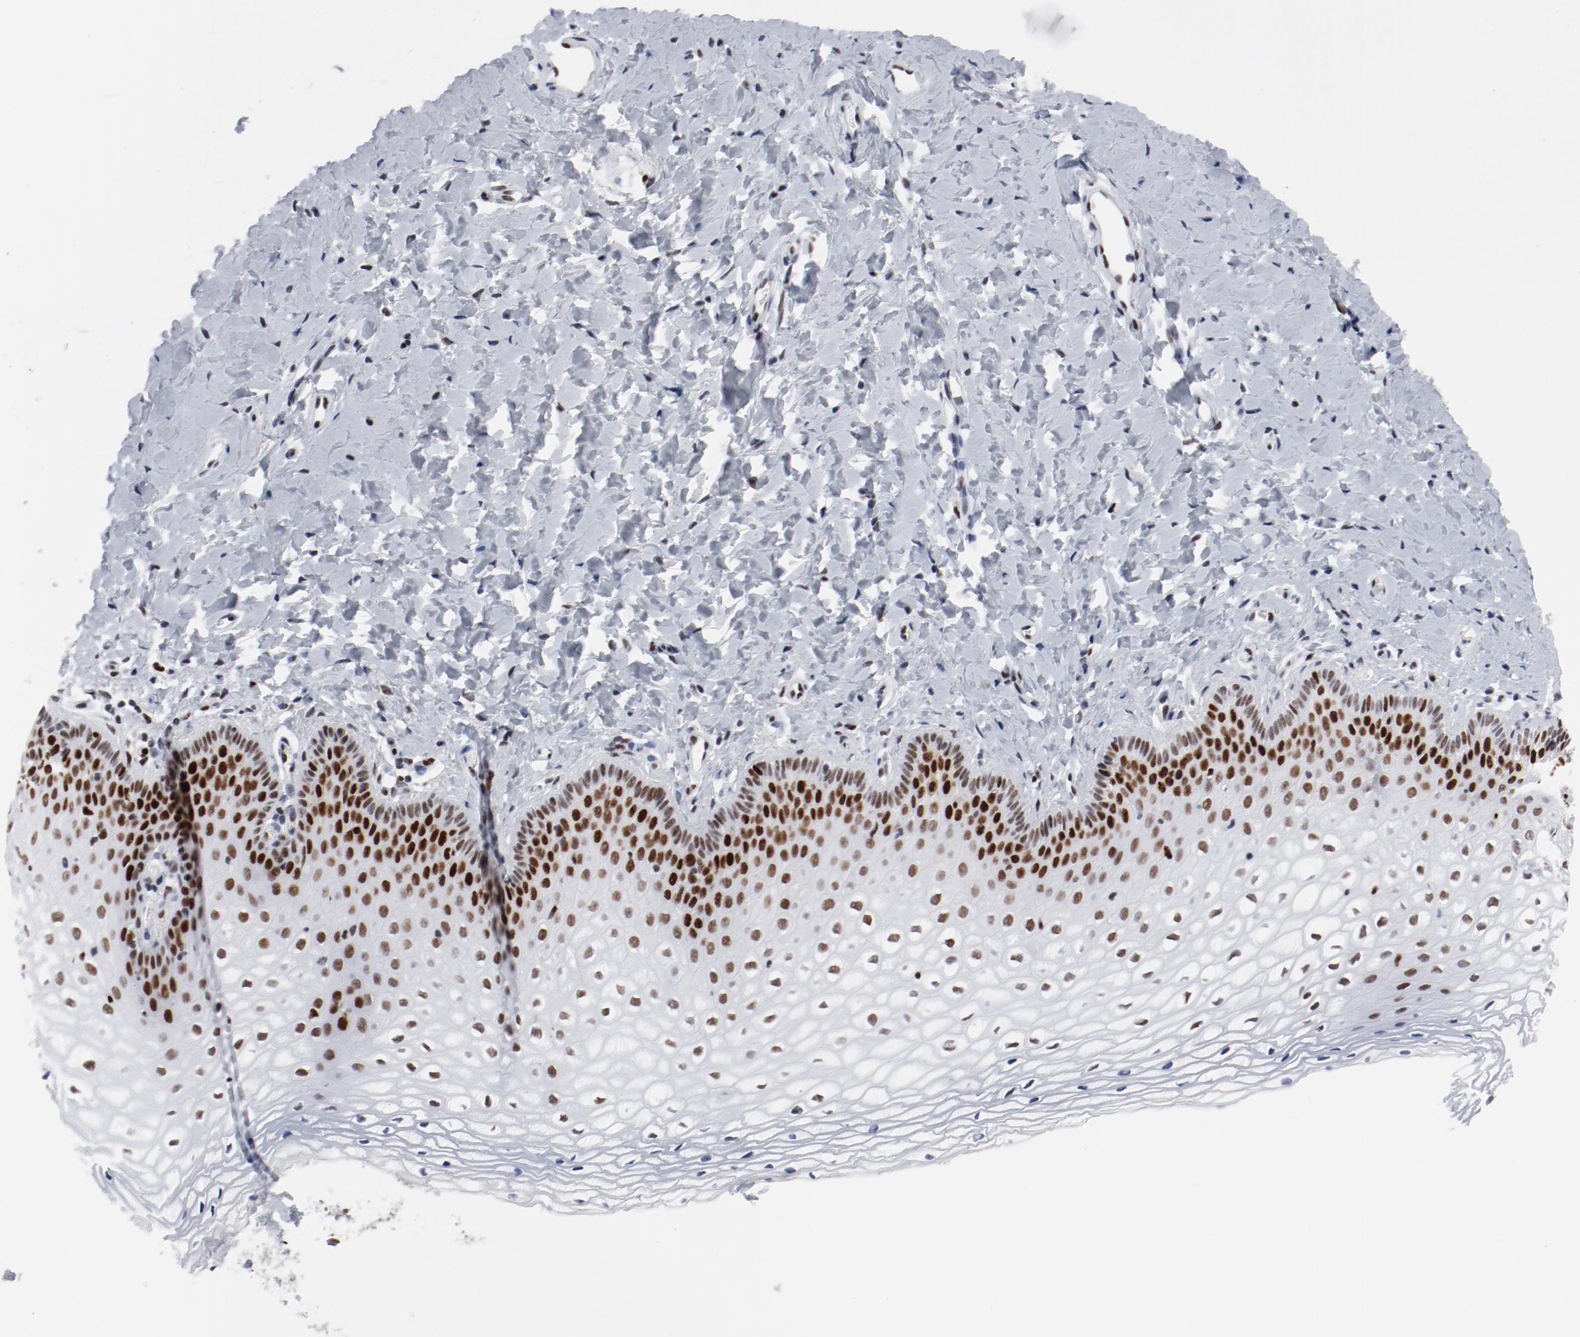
{"staining": {"intensity": "strong", "quantity": "25%-75%", "location": "nuclear"}, "tissue": "vagina", "cell_type": "Squamous epithelial cells", "image_type": "normal", "snomed": [{"axis": "morphology", "description": "Normal tissue, NOS"}, {"axis": "topography", "description": "Vagina"}], "caption": "DAB (3,3'-diaminobenzidine) immunohistochemical staining of benign vagina shows strong nuclear protein expression in approximately 25%-75% of squamous epithelial cells.", "gene": "POLD1", "patient": {"sex": "female", "age": 55}}